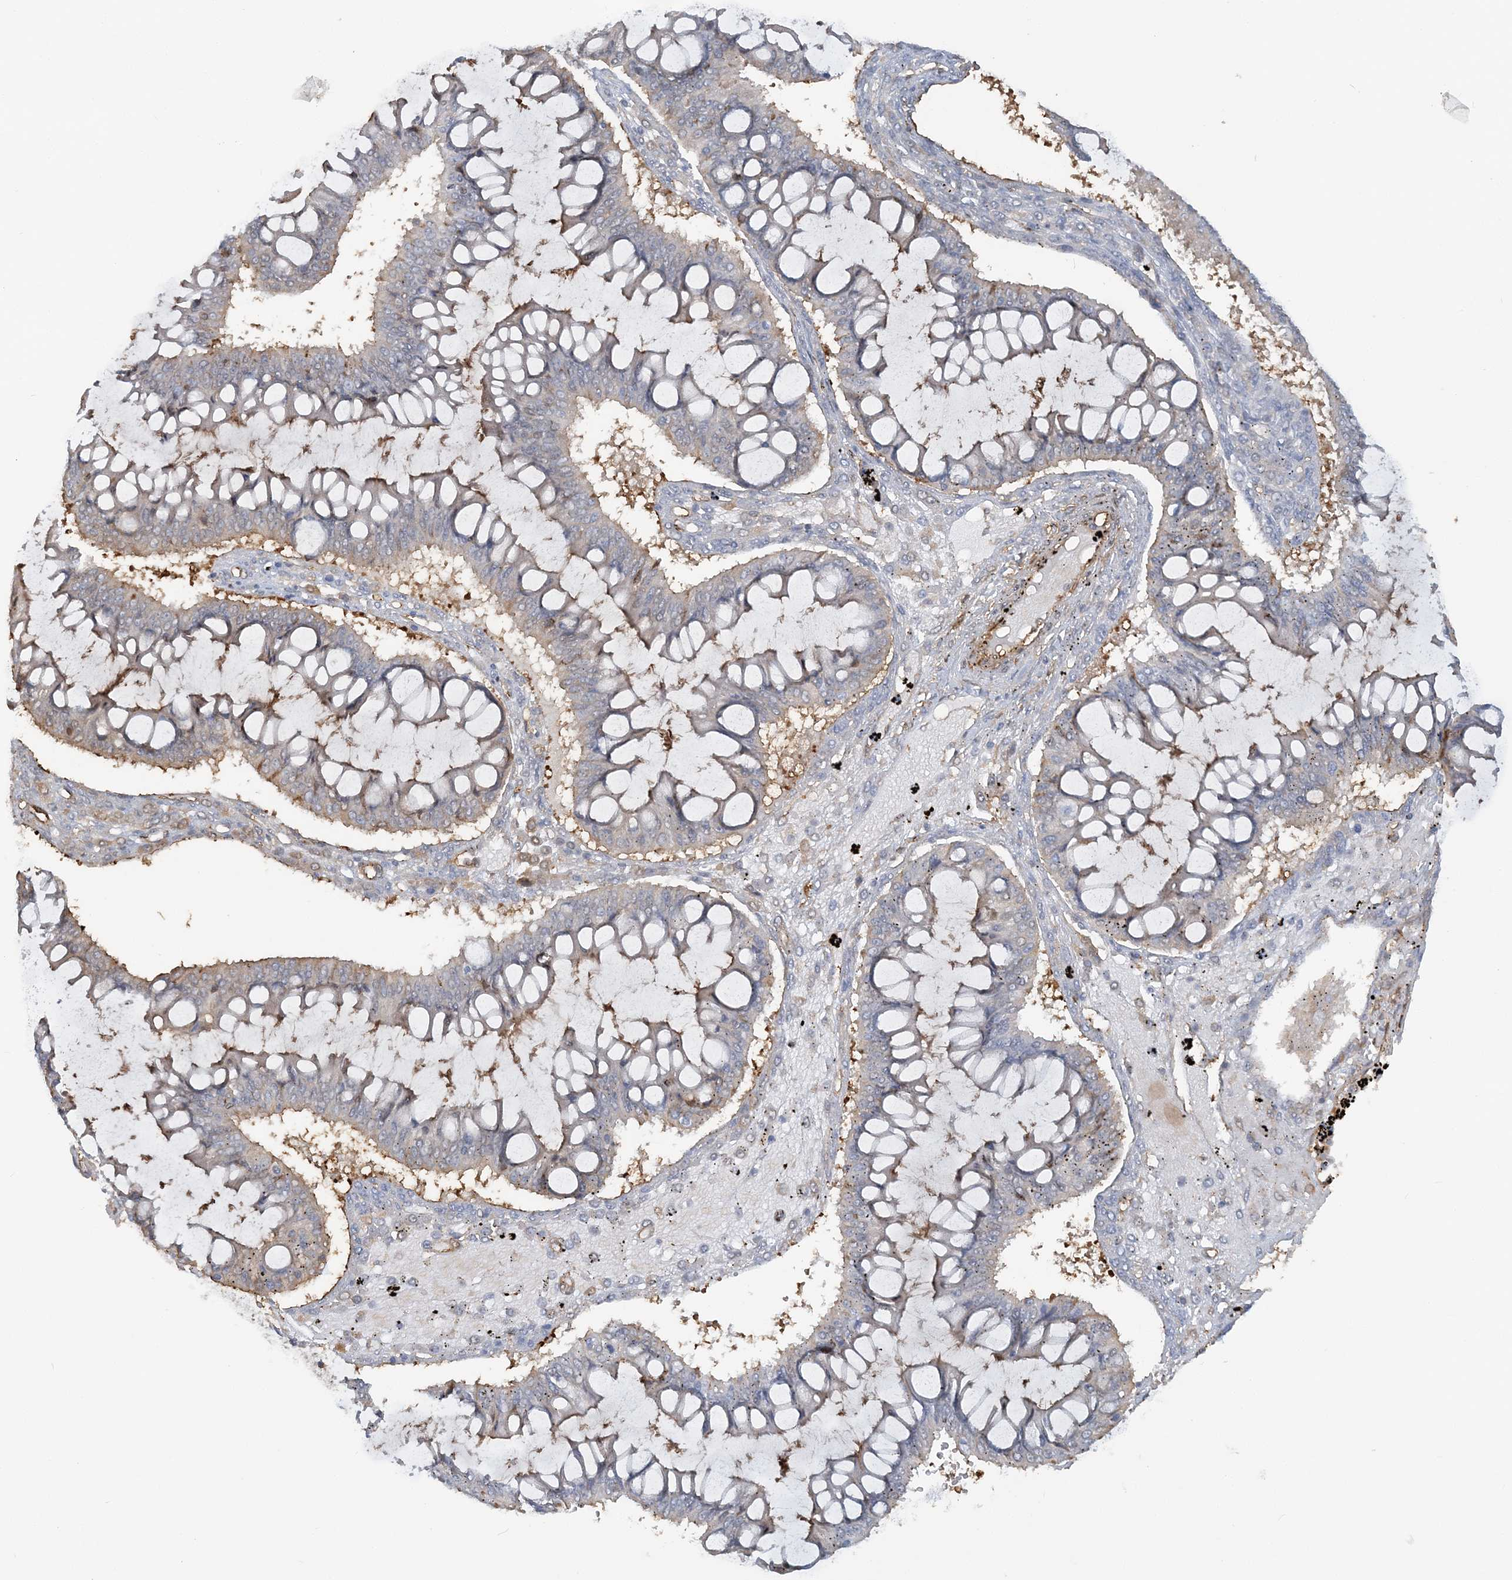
{"staining": {"intensity": "negative", "quantity": "none", "location": "none"}, "tissue": "ovarian cancer", "cell_type": "Tumor cells", "image_type": "cancer", "snomed": [{"axis": "morphology", "description": "Cystadenocarcinoma, mucinous, NOS"}, {"axis": "topography", "description": "Ovary"}], "caption": "High power microscopy photomicrograph of an immunohistochemistry (IHC) image of ovarian mucinous cystadenocarcinoma, revealing no significant positivity in tumor cells. (Immunohistochemistry, brightfield microscopy, high magnification).", "gene": "DSTN", "patient": {"sex": "female", "age": 73}}